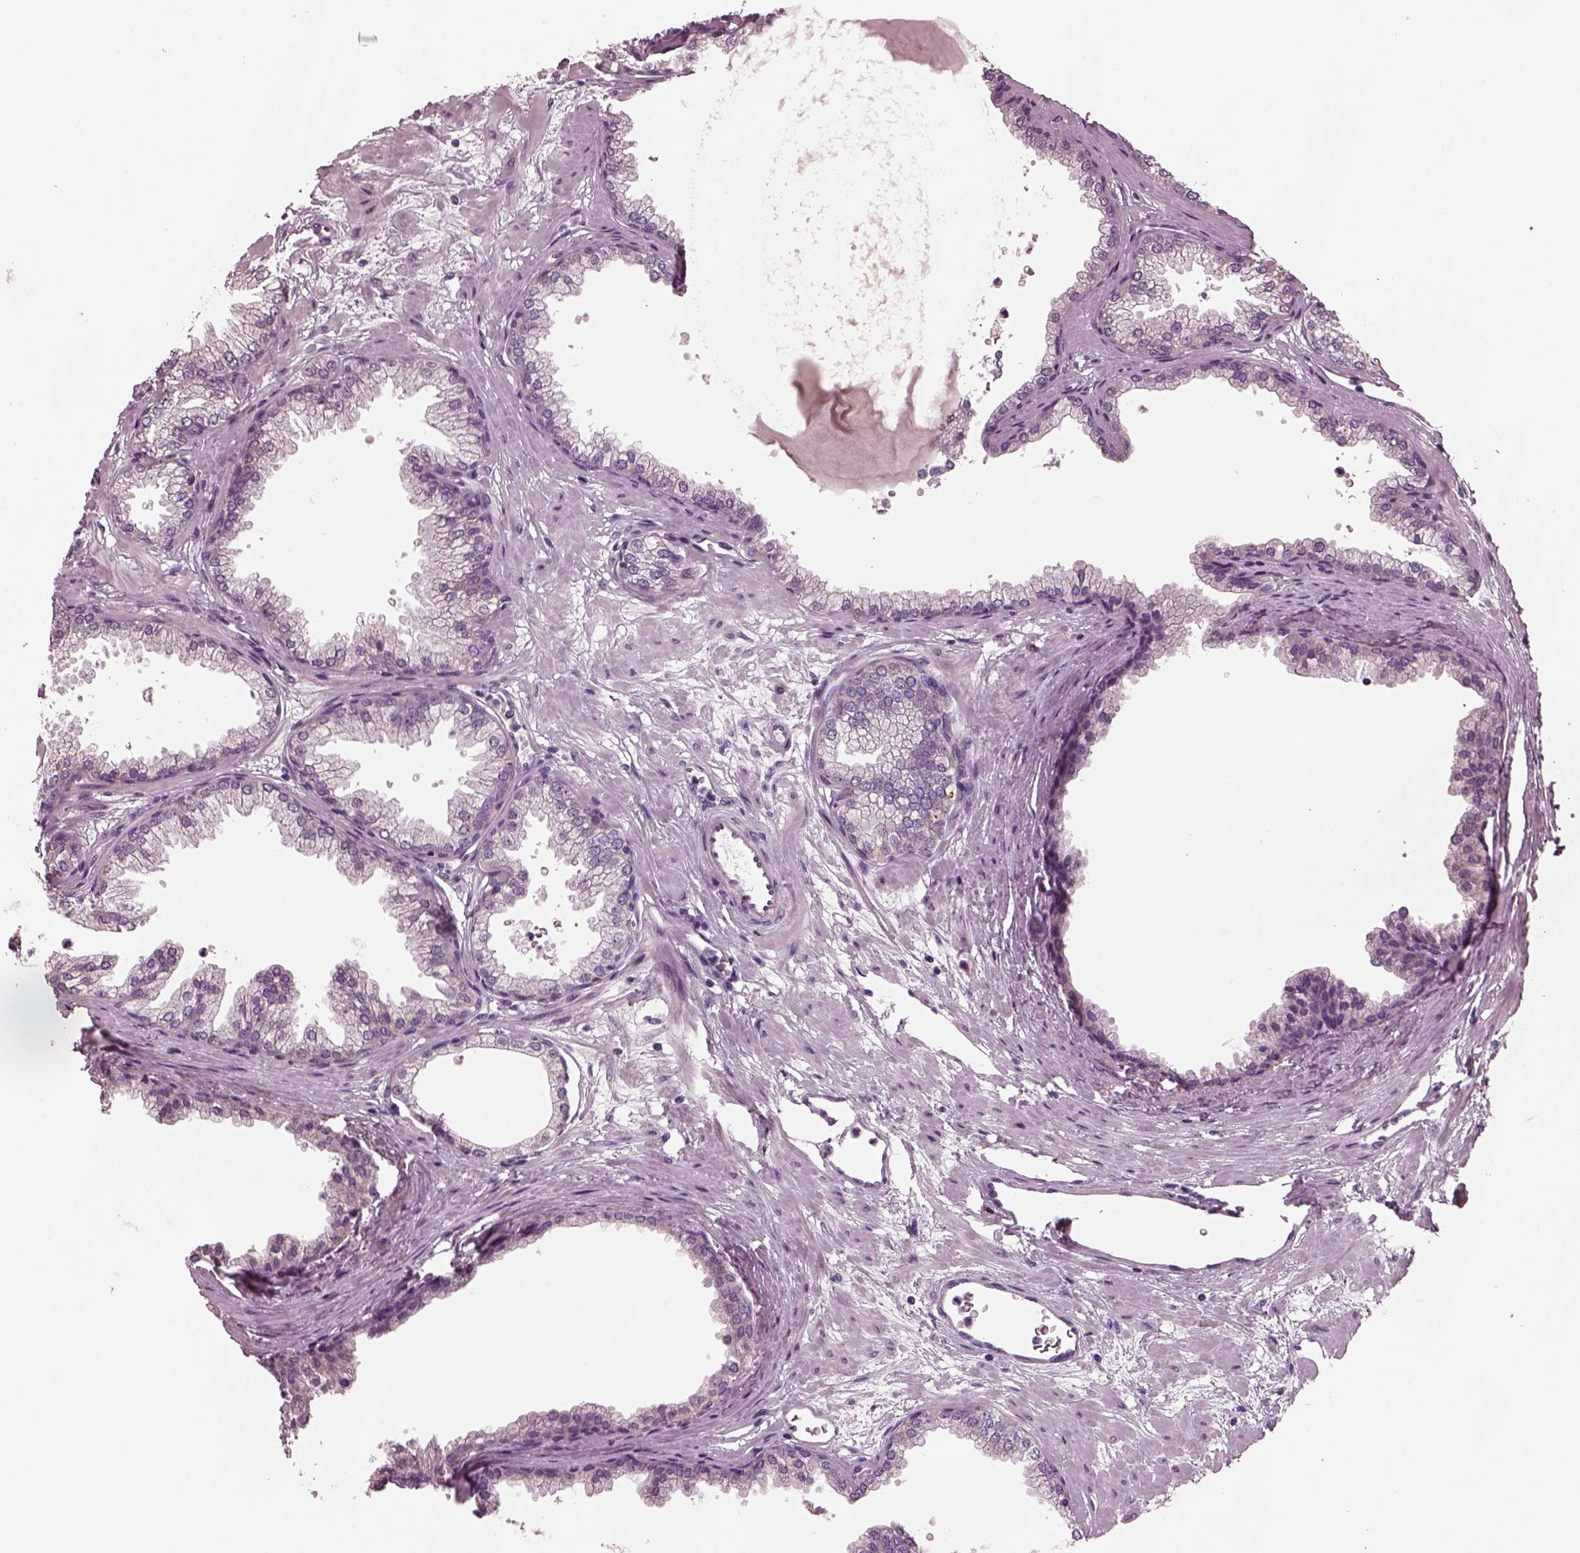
{"staining": {"intensity": "negative", "quantity": "none", "location": "none"}, "tissue": "prostate", "cell_type": "Glandular cells", "image_type": "normal", "snomed": [{"axis": "morphology", "description": "Normal tissue, NOS"}, {"axis": "topography", "description": "Prostate"}], "caption": "The image shows no staining of glandular cells in normal prostate.", "gene": "AP4M1", "patient": {"sex": "male", "age": 37}}